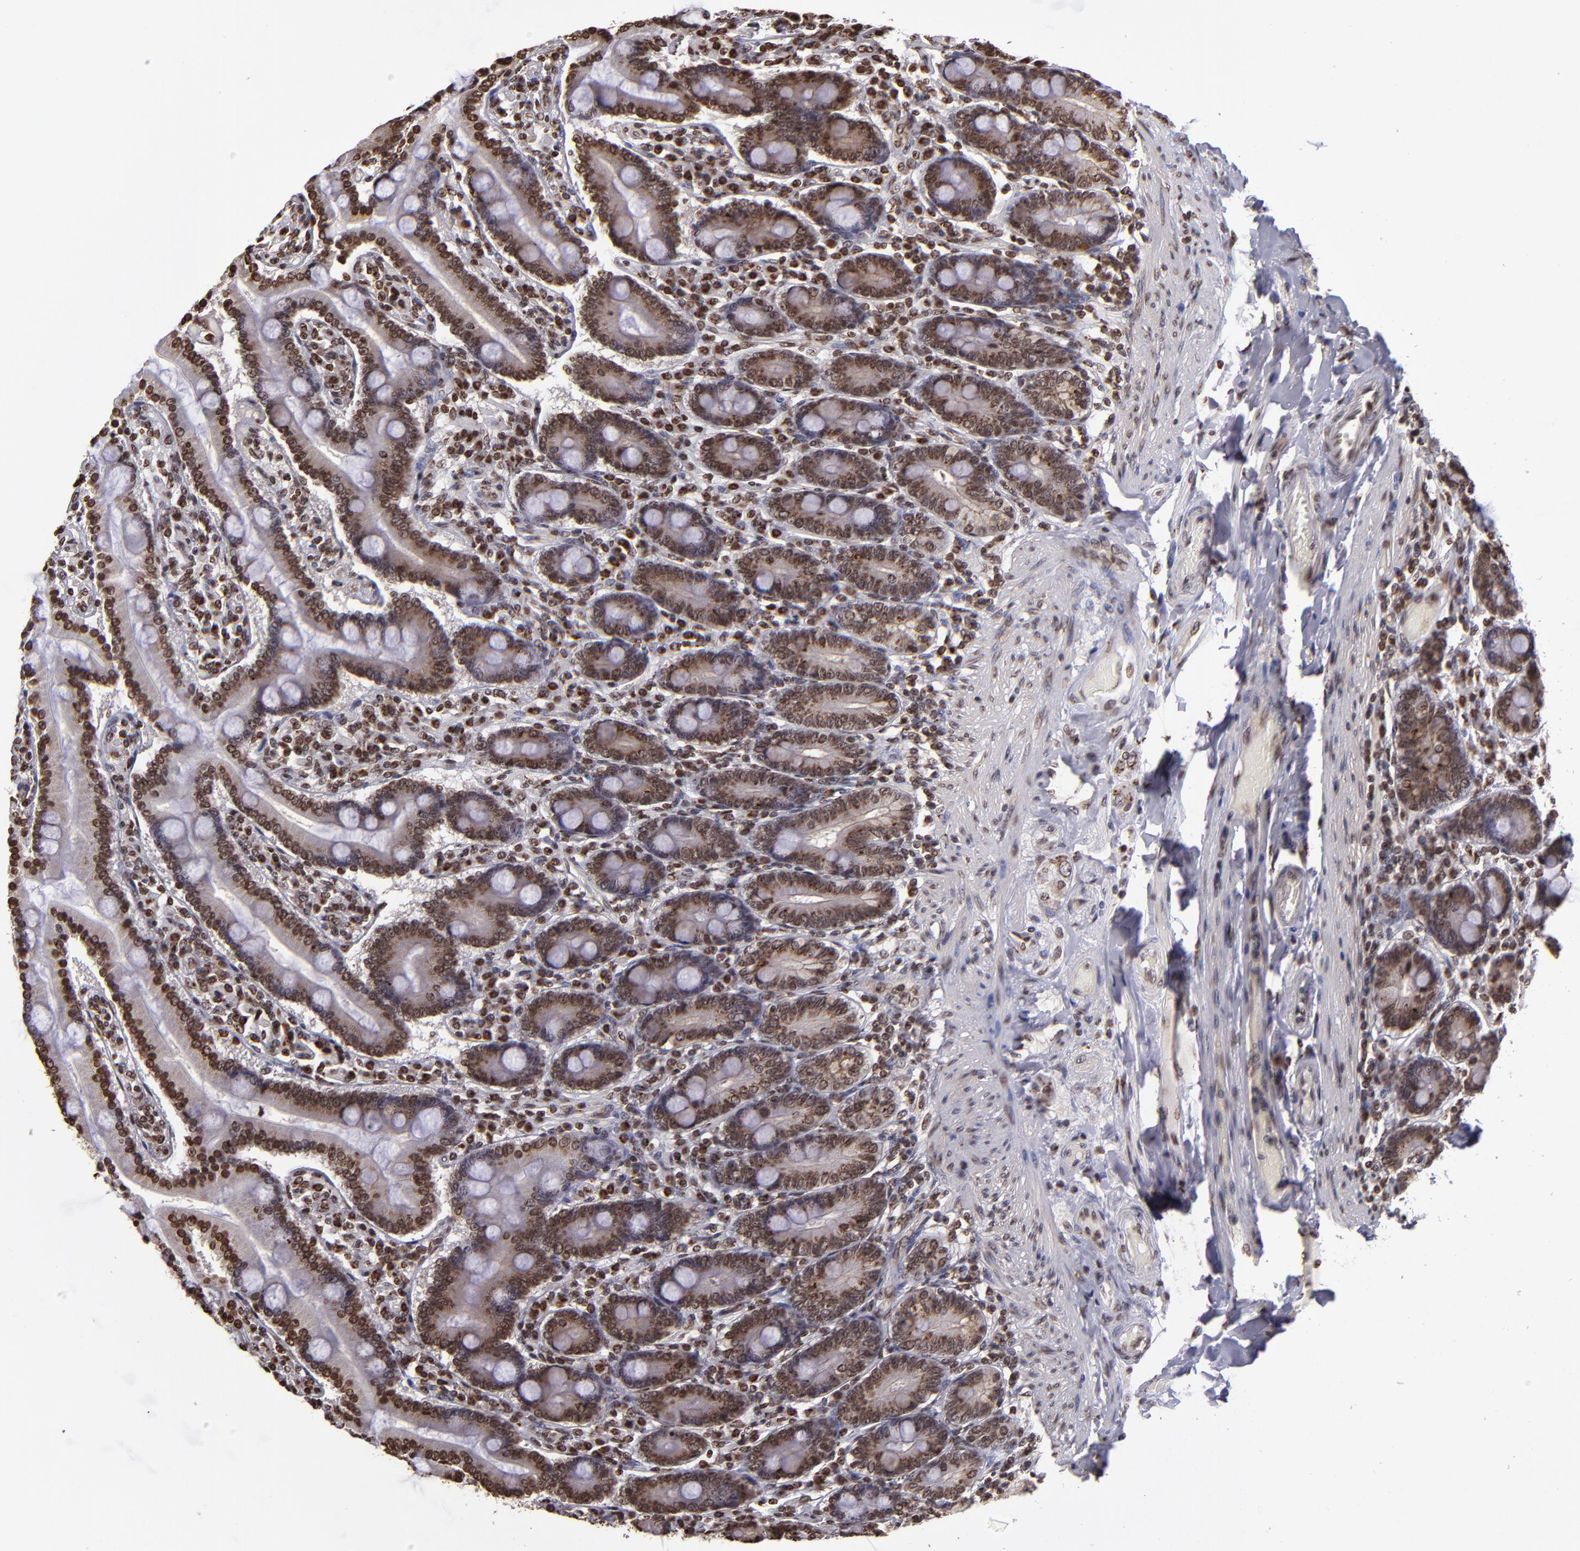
{"staining": {"intensity": "strong", "quantity": ">75%", "location": "cytoplasmic/membranous,nuclear"}, "tissue": "duodenum", "cell_type": "Glandular cells", "image_type": "normal", "snomed": [{"axis": "morphology", "description": "Normal tissue, NOS"}, {"axis": "topography", "description": "Duodenum"}], "caption": "Immunohistochemical staining of benign human duodenum shows strong cytoplasmic/membranous,nuclear protein expression in approximately >75% of glandular cells. (DAB = brown stain, brightfield microscopy at high magnification).", "gene": "CSDC2", "patient": {"sex": "female", "age": 64}}